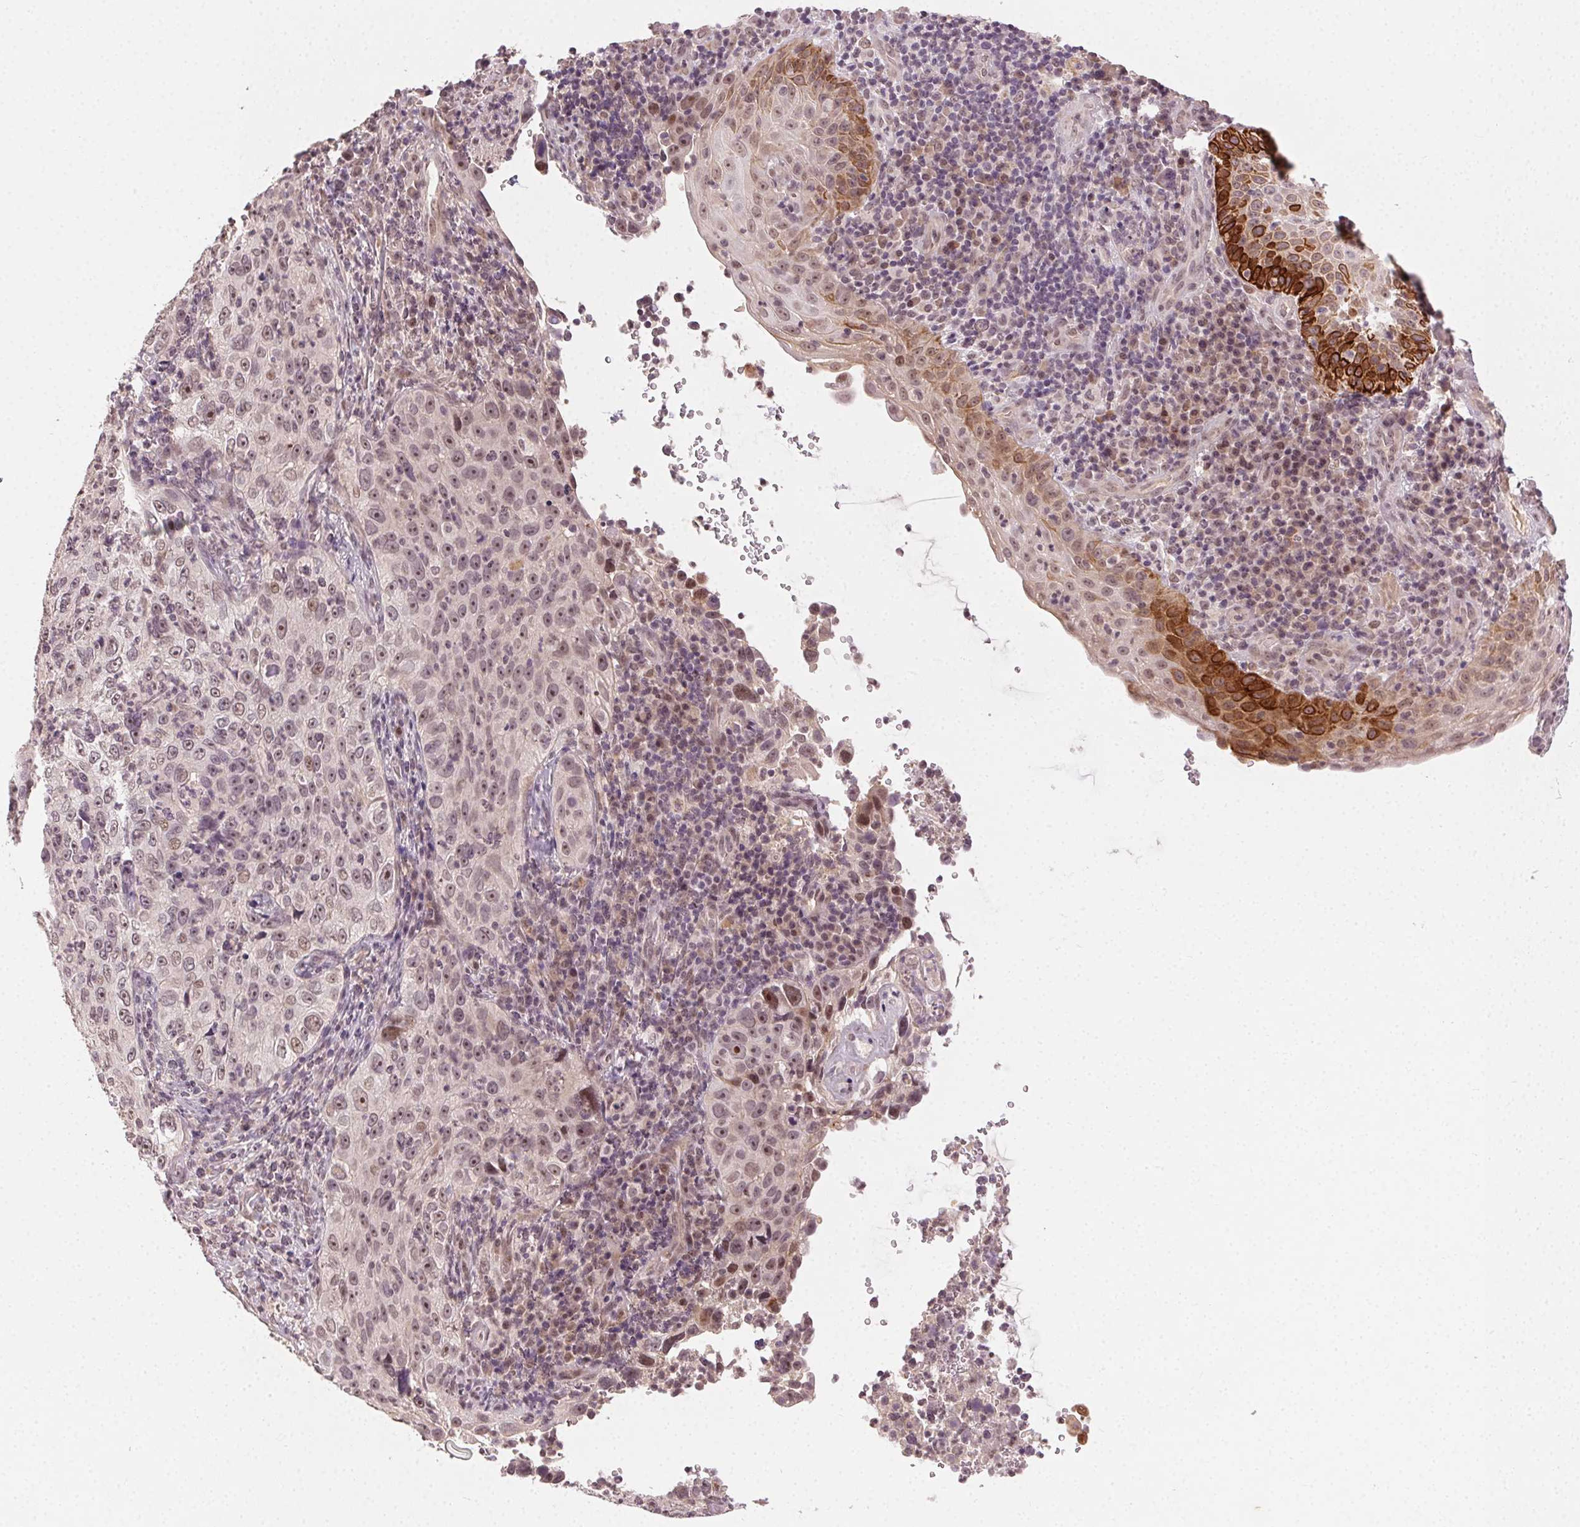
{"staining": {"intensity": "strong", "quantity": "<25%", "location": "cytoplasmic/membranous"}, "tissue": "cervical cancer", "cell_type": "Tumor cells", "image_type": "cancer", "snomed": [{"axis": "morphology", "description": "Squamous cell carcinoma, NOS"}, {"axis": "topography", "description": "Cervix"}], "caption": "A high-resolution photomicrograph shows IHC staining of cervical cancer, which reveals strong cytoplasmic/membranous positivity in about <25% of tumor cells. (IHC, brightfield microscopy, high magnification).", "gene": "TUB", "patient": {"sex": "female", "age": 30}}